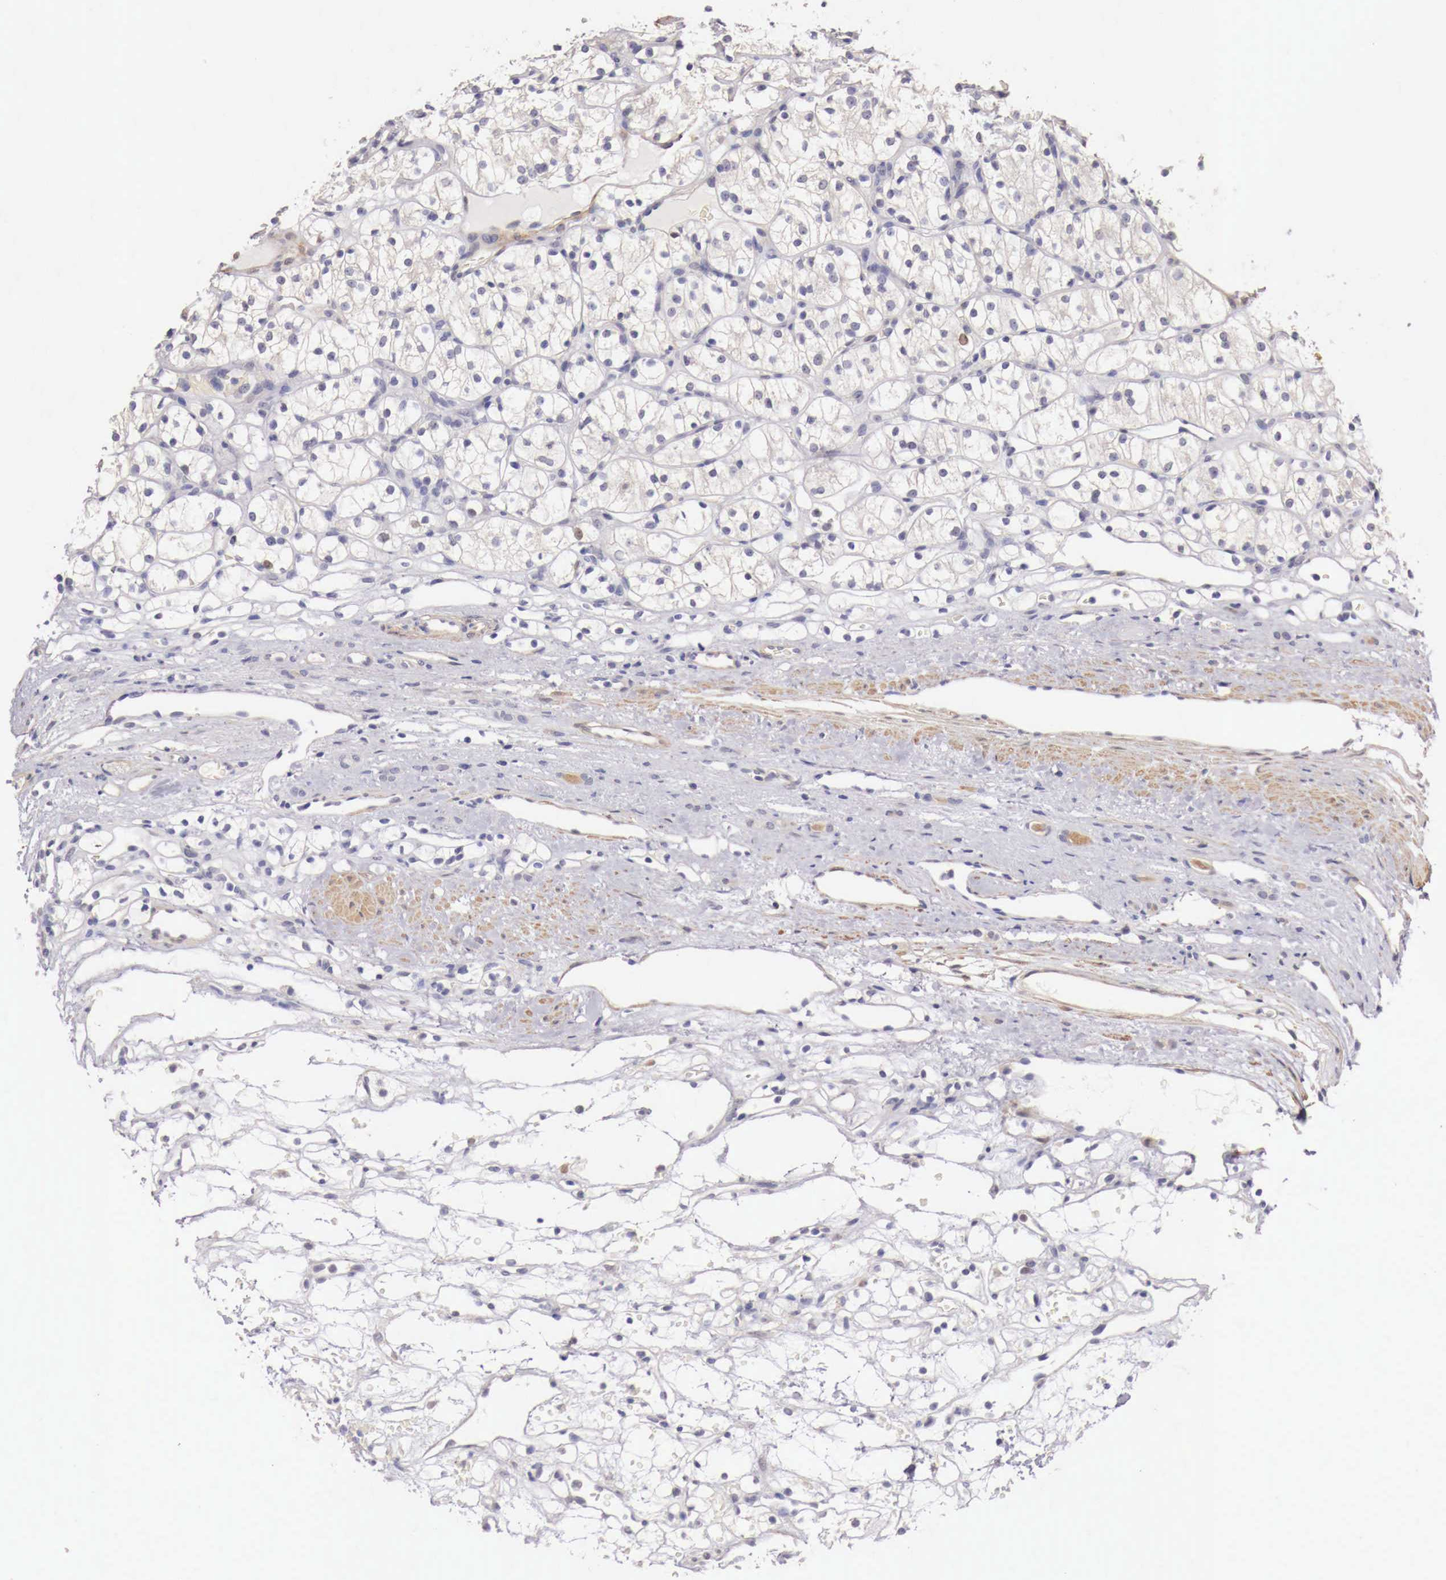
{"staining": {"intensity": "negative", "quantity": "none", "location": "none"}, "tissue": "renal cancer", "cell_type": "Tumor cells", "image_type": "cancer", "snomed": [{"axis": "morphology", "description": "Adenocarcinoma, NOS"}, {"axis": "topography", "description": "Kidney"}], "caption": "Adenocarcinoma (renal) was stained to show a protein in brown. There is no significant expression in tumor cells.", "gene": "ENOX2", "patient": {"sex": "female", "age": 60}}